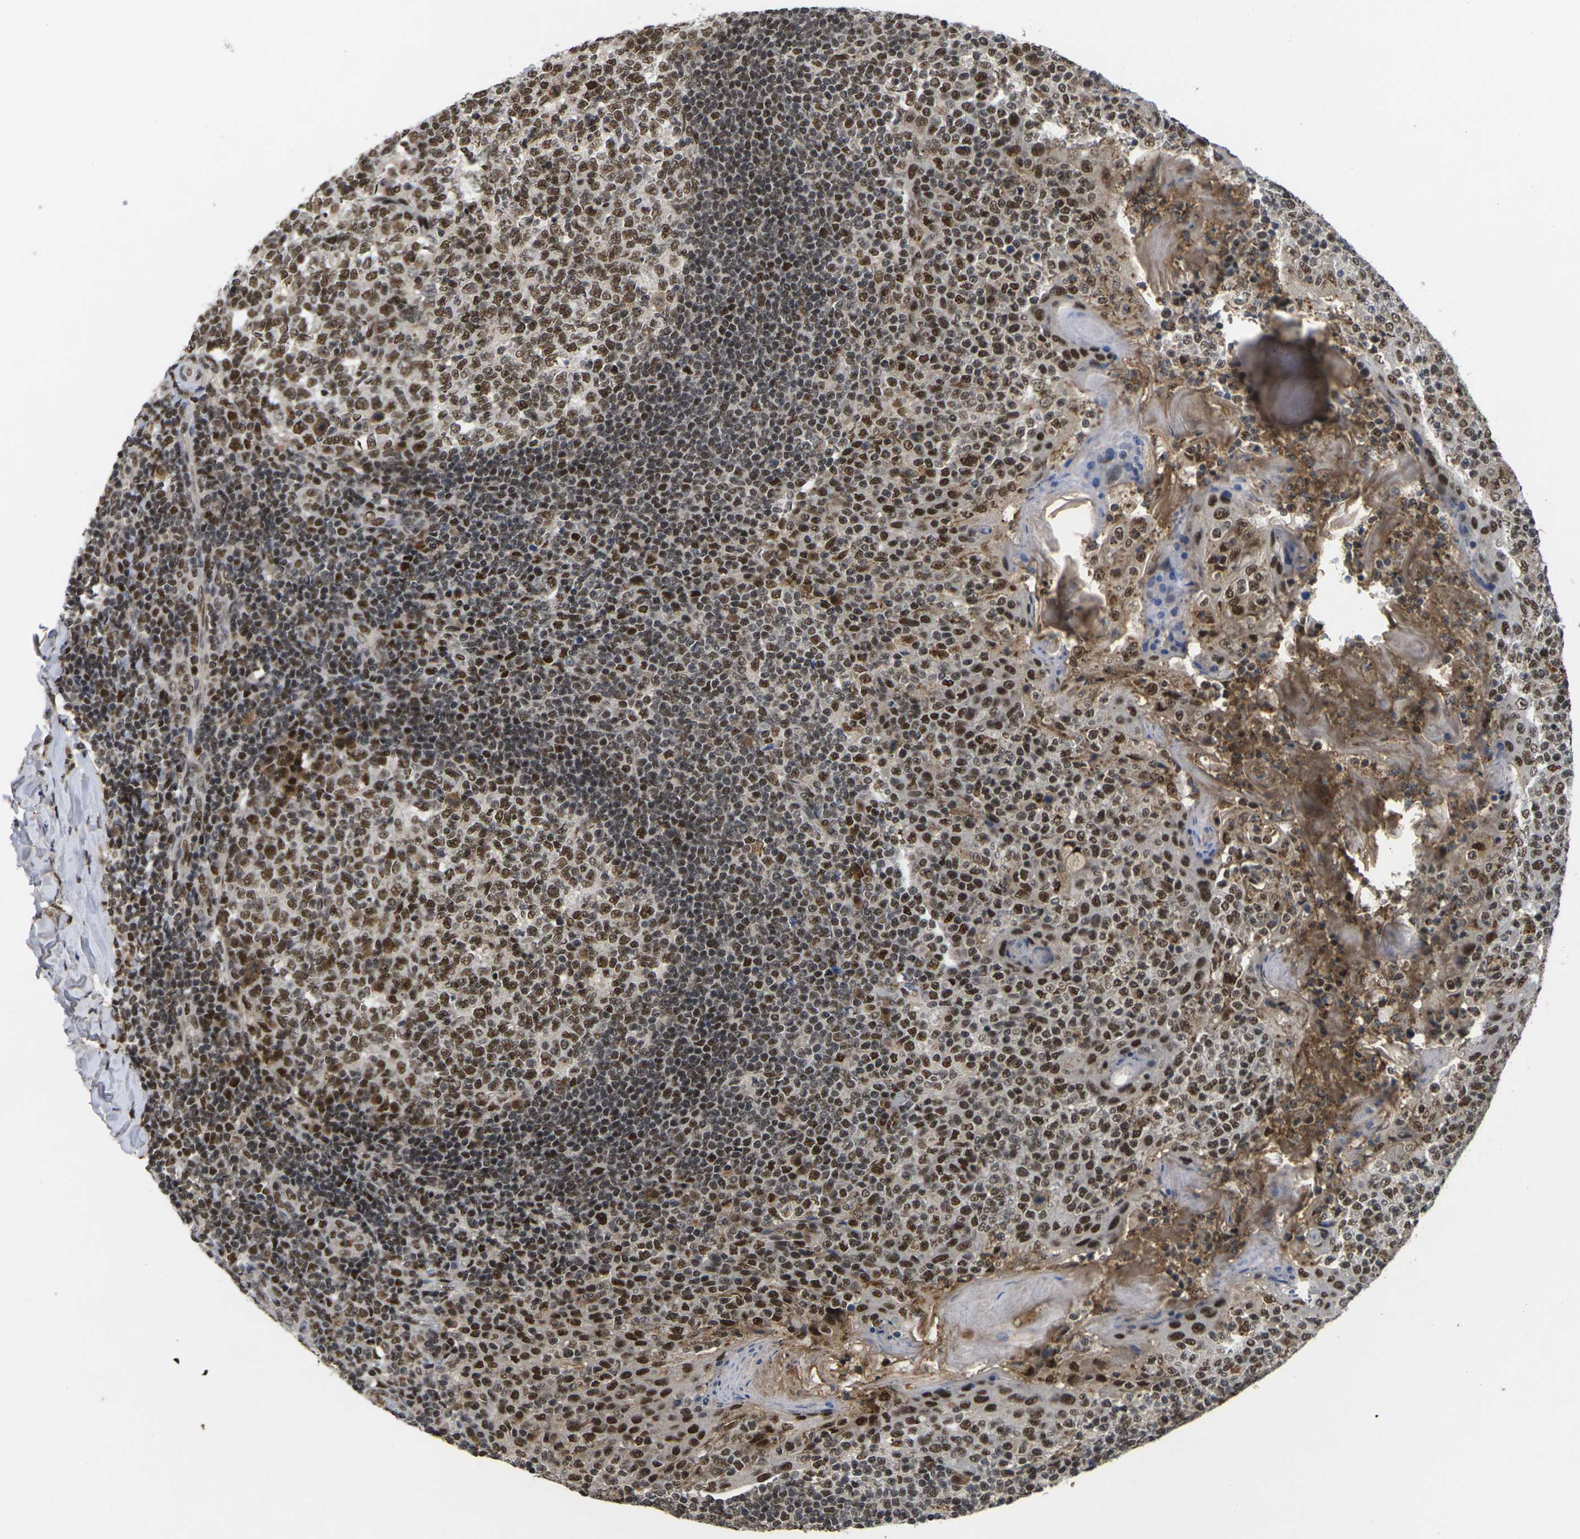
{"staining": {"intensity": "strong", "quantity": ">75%", "location": "nuclear"}, "tissue": "tonsil", "cell_type": "Germinal center cells", "image_type": "normal", "snomed": [{"axis": "morphology", "description": "Normal tissue, NOS"}, {"axis": "topography", "description": "Tonsil"}], "caption": "Immunohistochemistry (IHC) staining of benign tonsil, which displays high levels of strong nuclear staining in approximately >75% of germinal center cells indicating strong nuclear protein expression. The staining was performed using DAB (3,3'-diaminobenzidine) (brown) for protein detection and nuclei were counterstained in hematoxylin (blue).", "gene": "GTF2E1", "patient": {"sex": "female", "age": 19}}